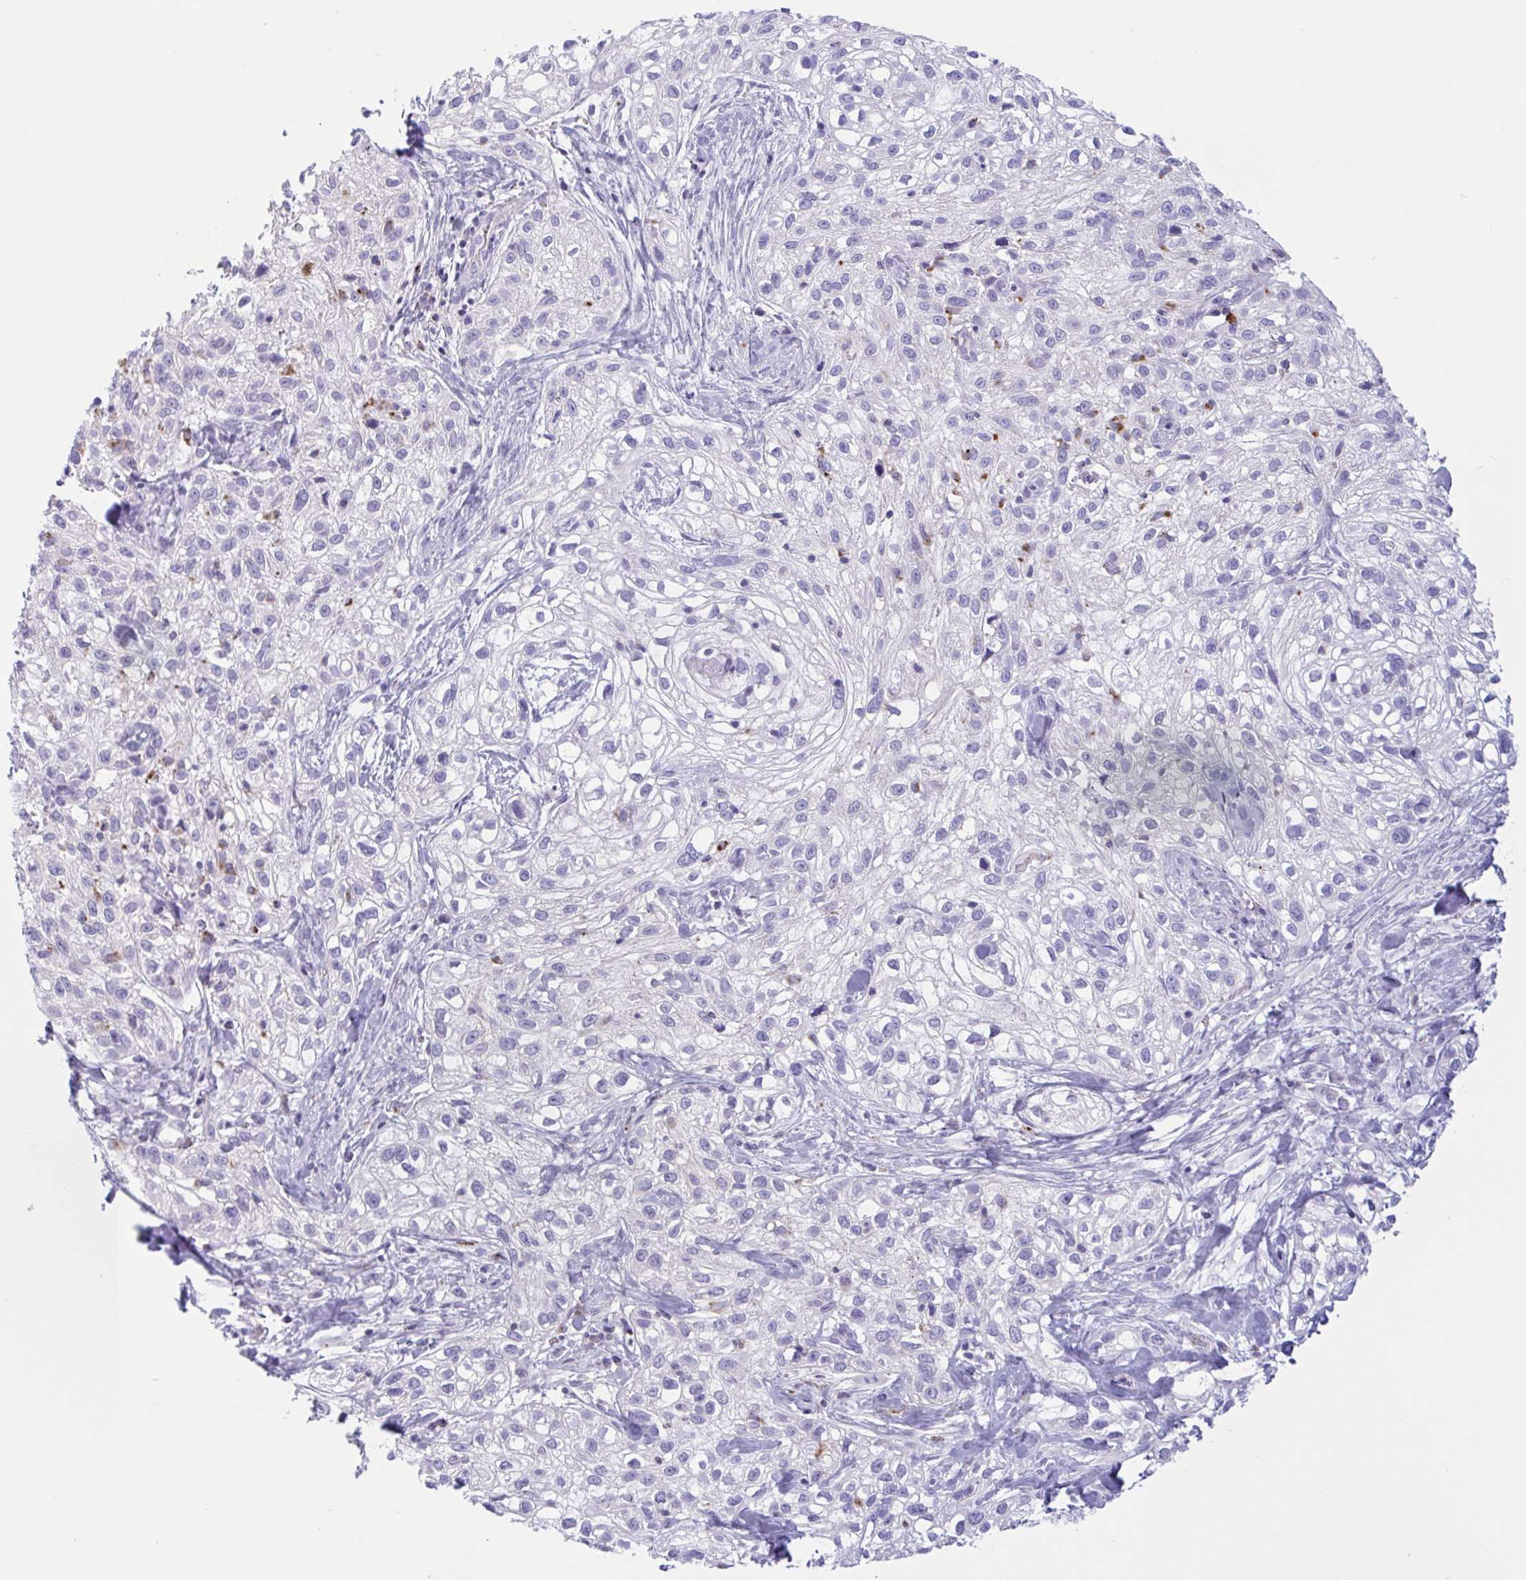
{"staining": {"intensity": "negative", "quantity": "none", "location": "none"}, "tissue": "skin cancer", "cell_type": "Tumor cells", "image_type": "cancer", "snomed": [{"axis": "morphology", "description": "Squamous cell carcinoma, NOS"}, {"axis": "topography", "description": "Skin"}], "caption": "Immunohistochemistry (IHC) micrograph of human skin cancer (squamous cell carcinoma) stained for a protein (brown), which displays no expression in tumor cells.", "gene": "XCL1", "patient": {"sex": "male", "age": 82}}